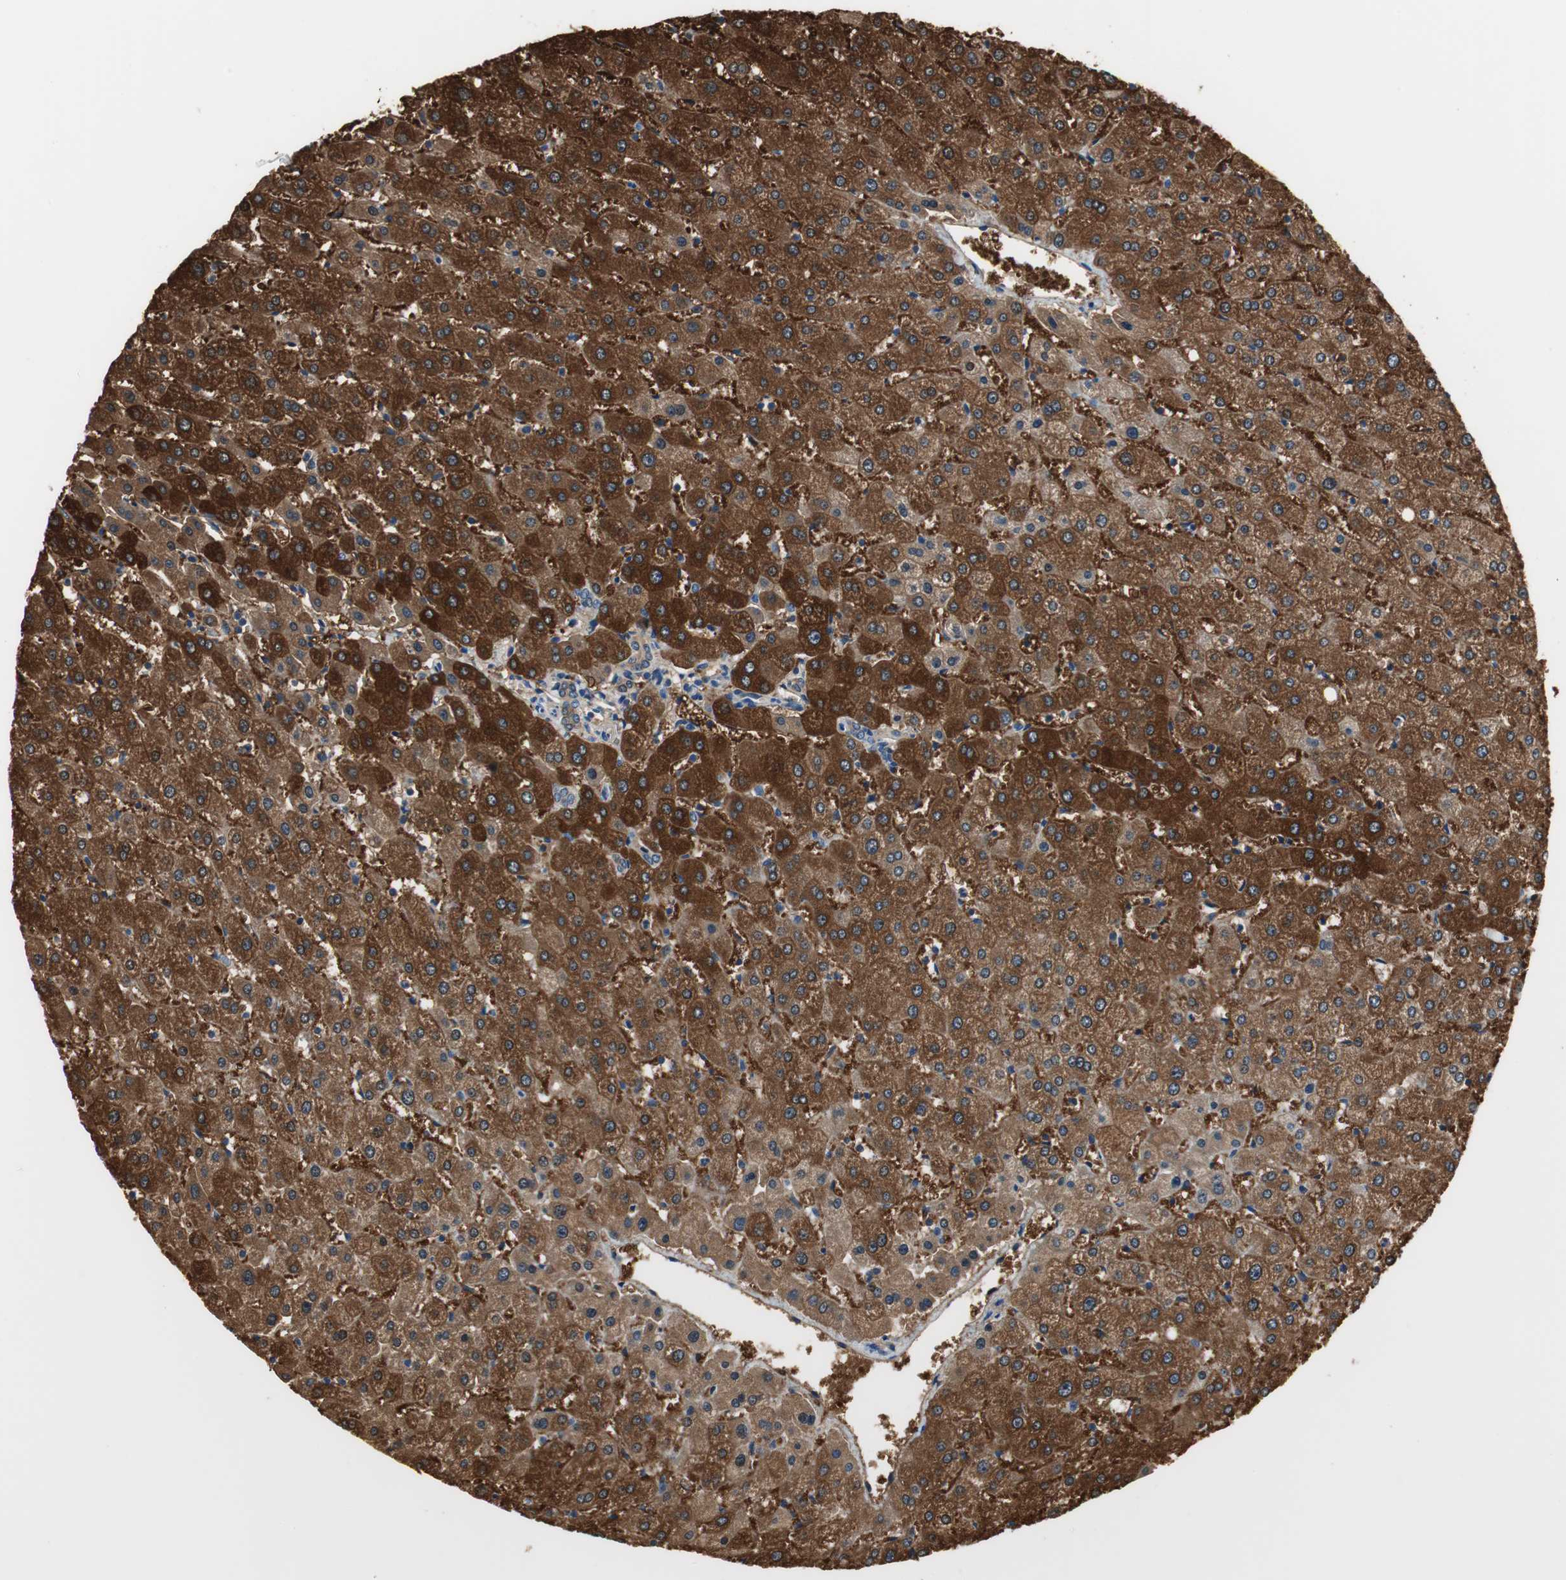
{"staining": {"intensity": "moderate", "quantity": ">75%", "location": "cytoplasmic/membranous"}, "tissue": "liver", "cell_type": "Cholangiocytes", "image_type": "normal", "snomed": [{"axis": "morphology", "description": "Normal tissue, NOS"}, {"axis": "morphology", "description": "Fibrosis, NOS"}, {"axis": "topography", "description": "Liver"}], "caption": "Immunohistochemical staining of unremarkable liver shows medium levels of moderate cytoplasmic/membranous expression in about >75% of cholangiocytes.", "gene": "FBP1", "patient": {"sex": "female", "age": 29}}